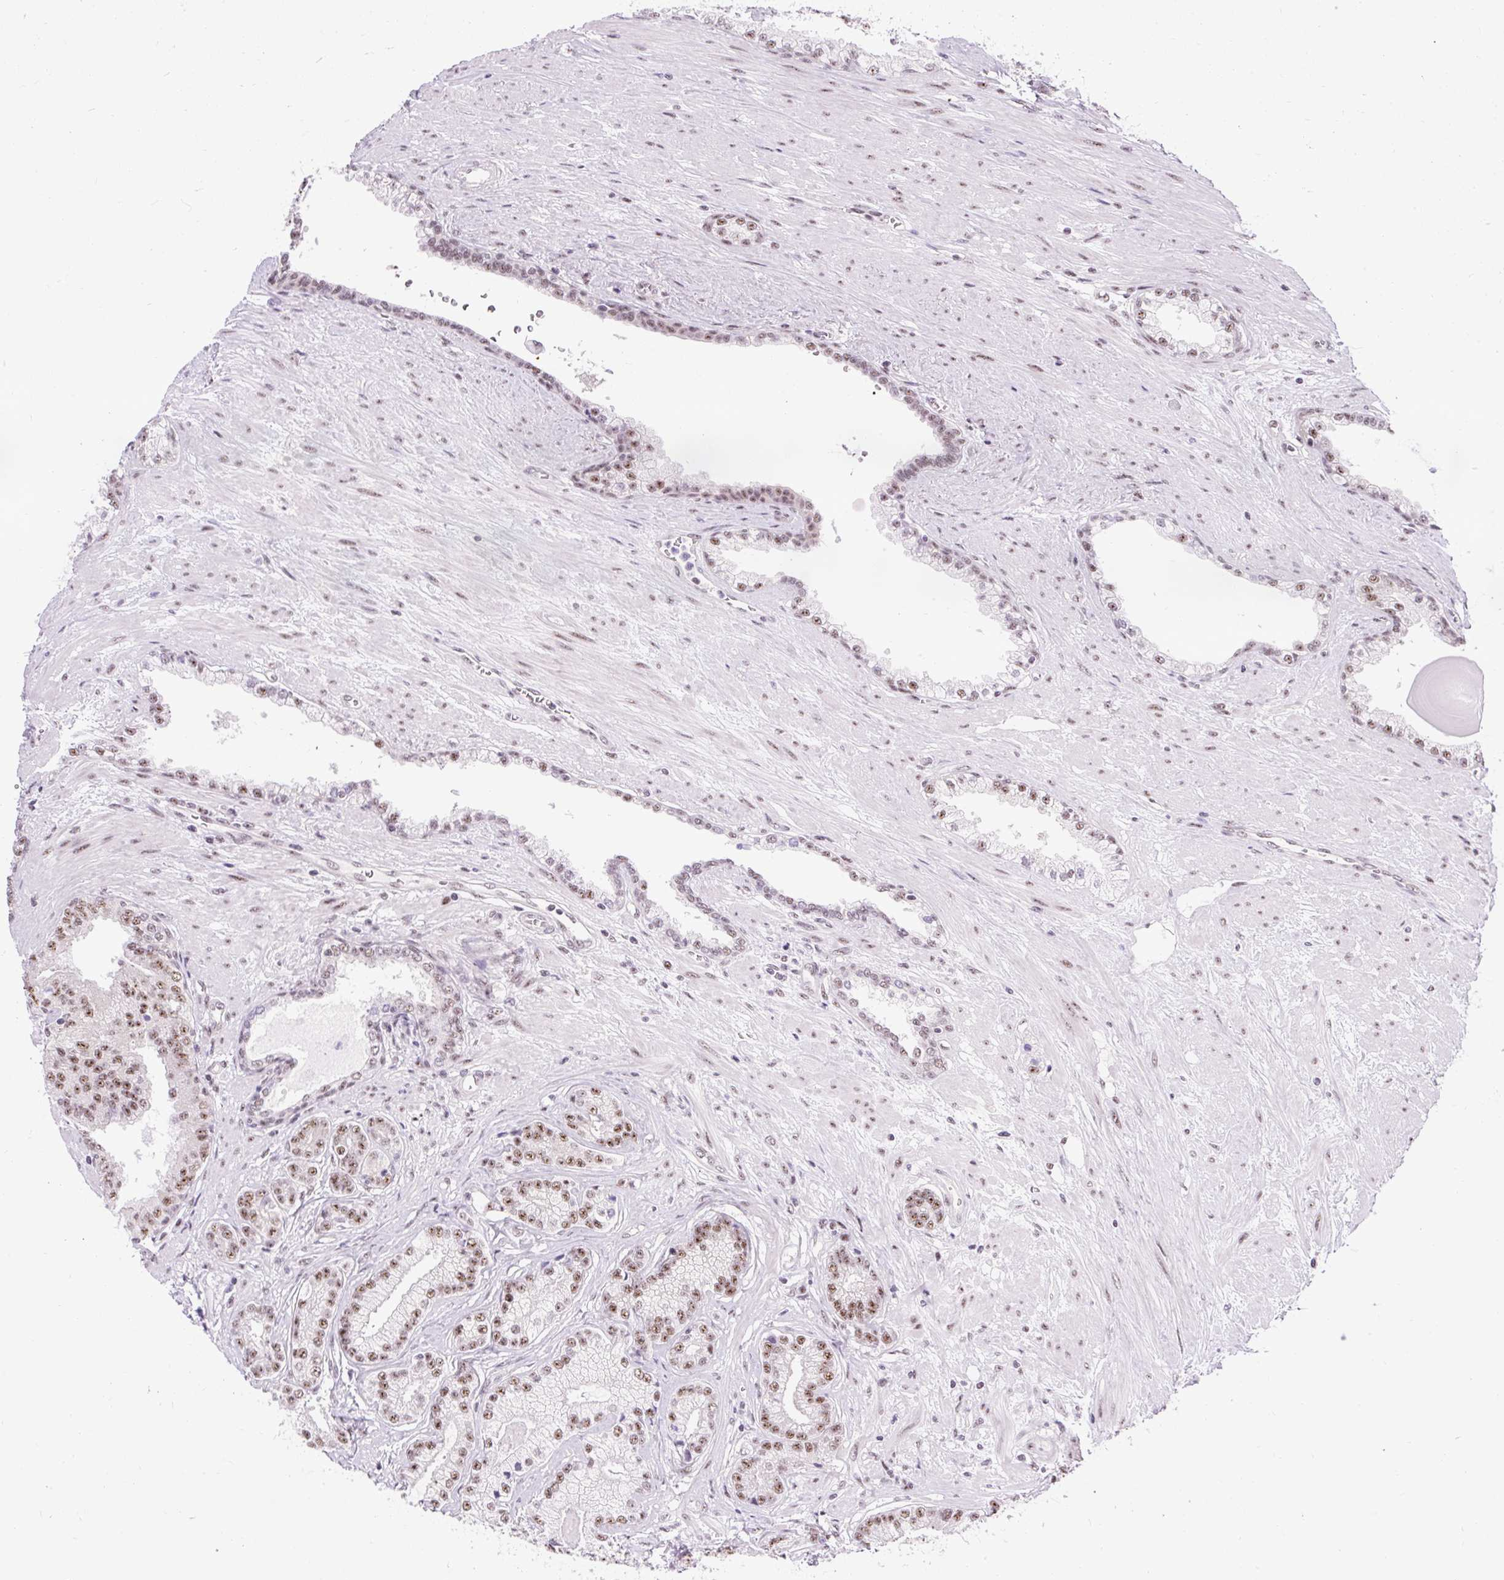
{"staining": {"intensity": "moderate", "quantity": ">75%", "location": "nuclear"}, "tissue": "prostate cancer", "cell_type": "Tumor cells", "image_type": "cancer", "snomed": [{"axis": "morphology", "description": "Adenocarcinoma, Low grade"}, {"axis": "topography", "description": "Prostate"}], "caption": "A high-resolution photomicrograph shows immunohistochemistry staining of low-grade adenocarcinoma (prostate), which shows moderate nuclear expression in about >75% of tumor cells. (DAB = brown stain, brightfield microscopy at high magnification).", "gene": "SMC5", "patient": {"sex": "male", "age": 61}}